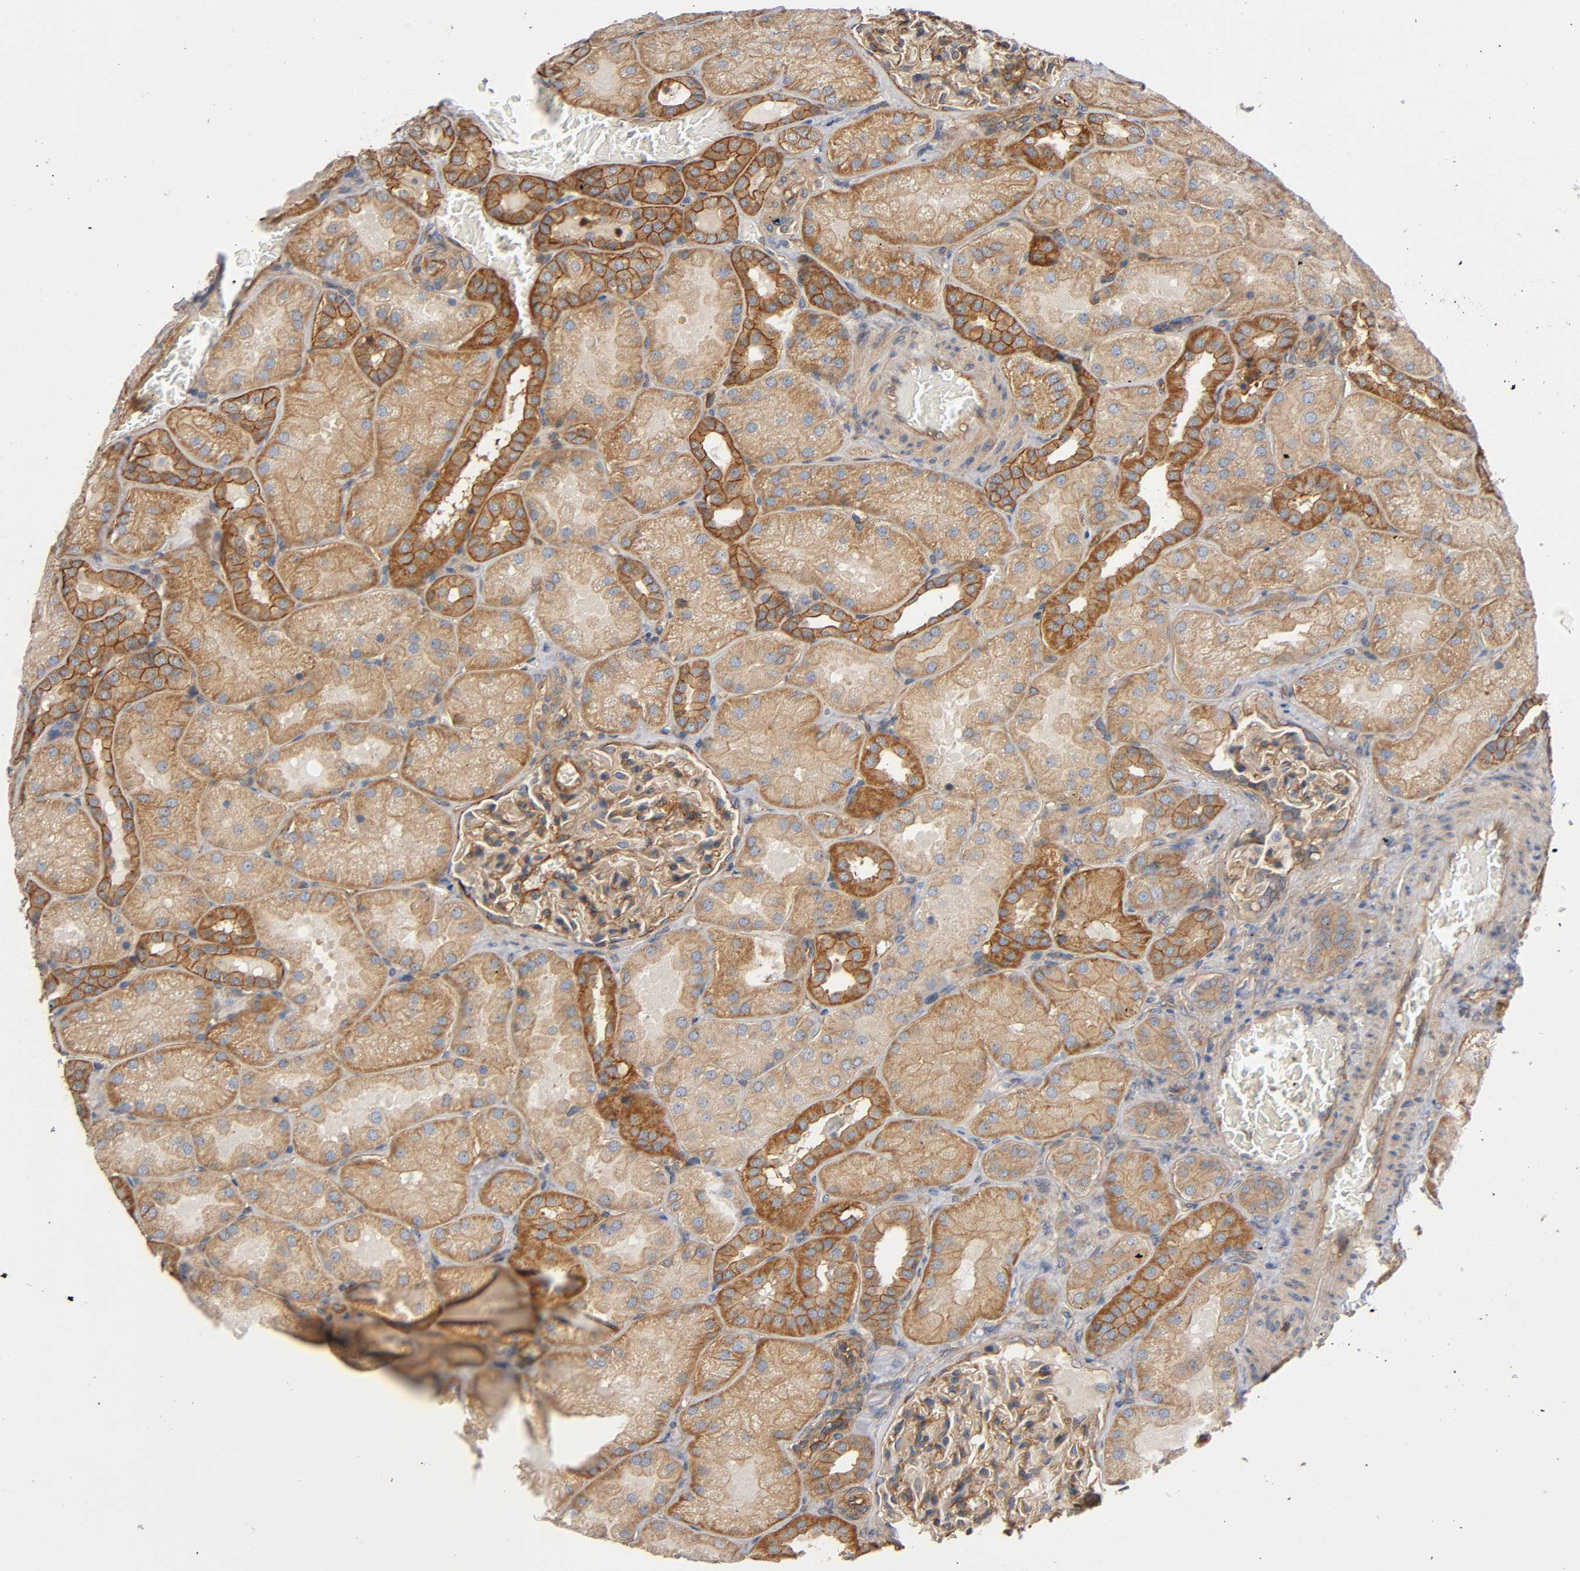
{"staining": {"intensity": "moderate", "quantity": ">75%", "location": "cytoplasmic/membranous"}, "tissue": "kidney", "cell_type": "Cells in glomeruli", "image_type": "normal", "snomed": [{"axis": "morphology", "description": "Normal tissue, NOS"}, {"axis": "topography", "description": "Kidney"}], "caption": "About >75% of cells in glomeruli in unremarkable human kidney reveal moderate cytoplasmic/membranous protein staining as visualized by brown immunohistochemical staining.", "gene": "MARS1", "patient": {"sex": "male", "age": 28}}